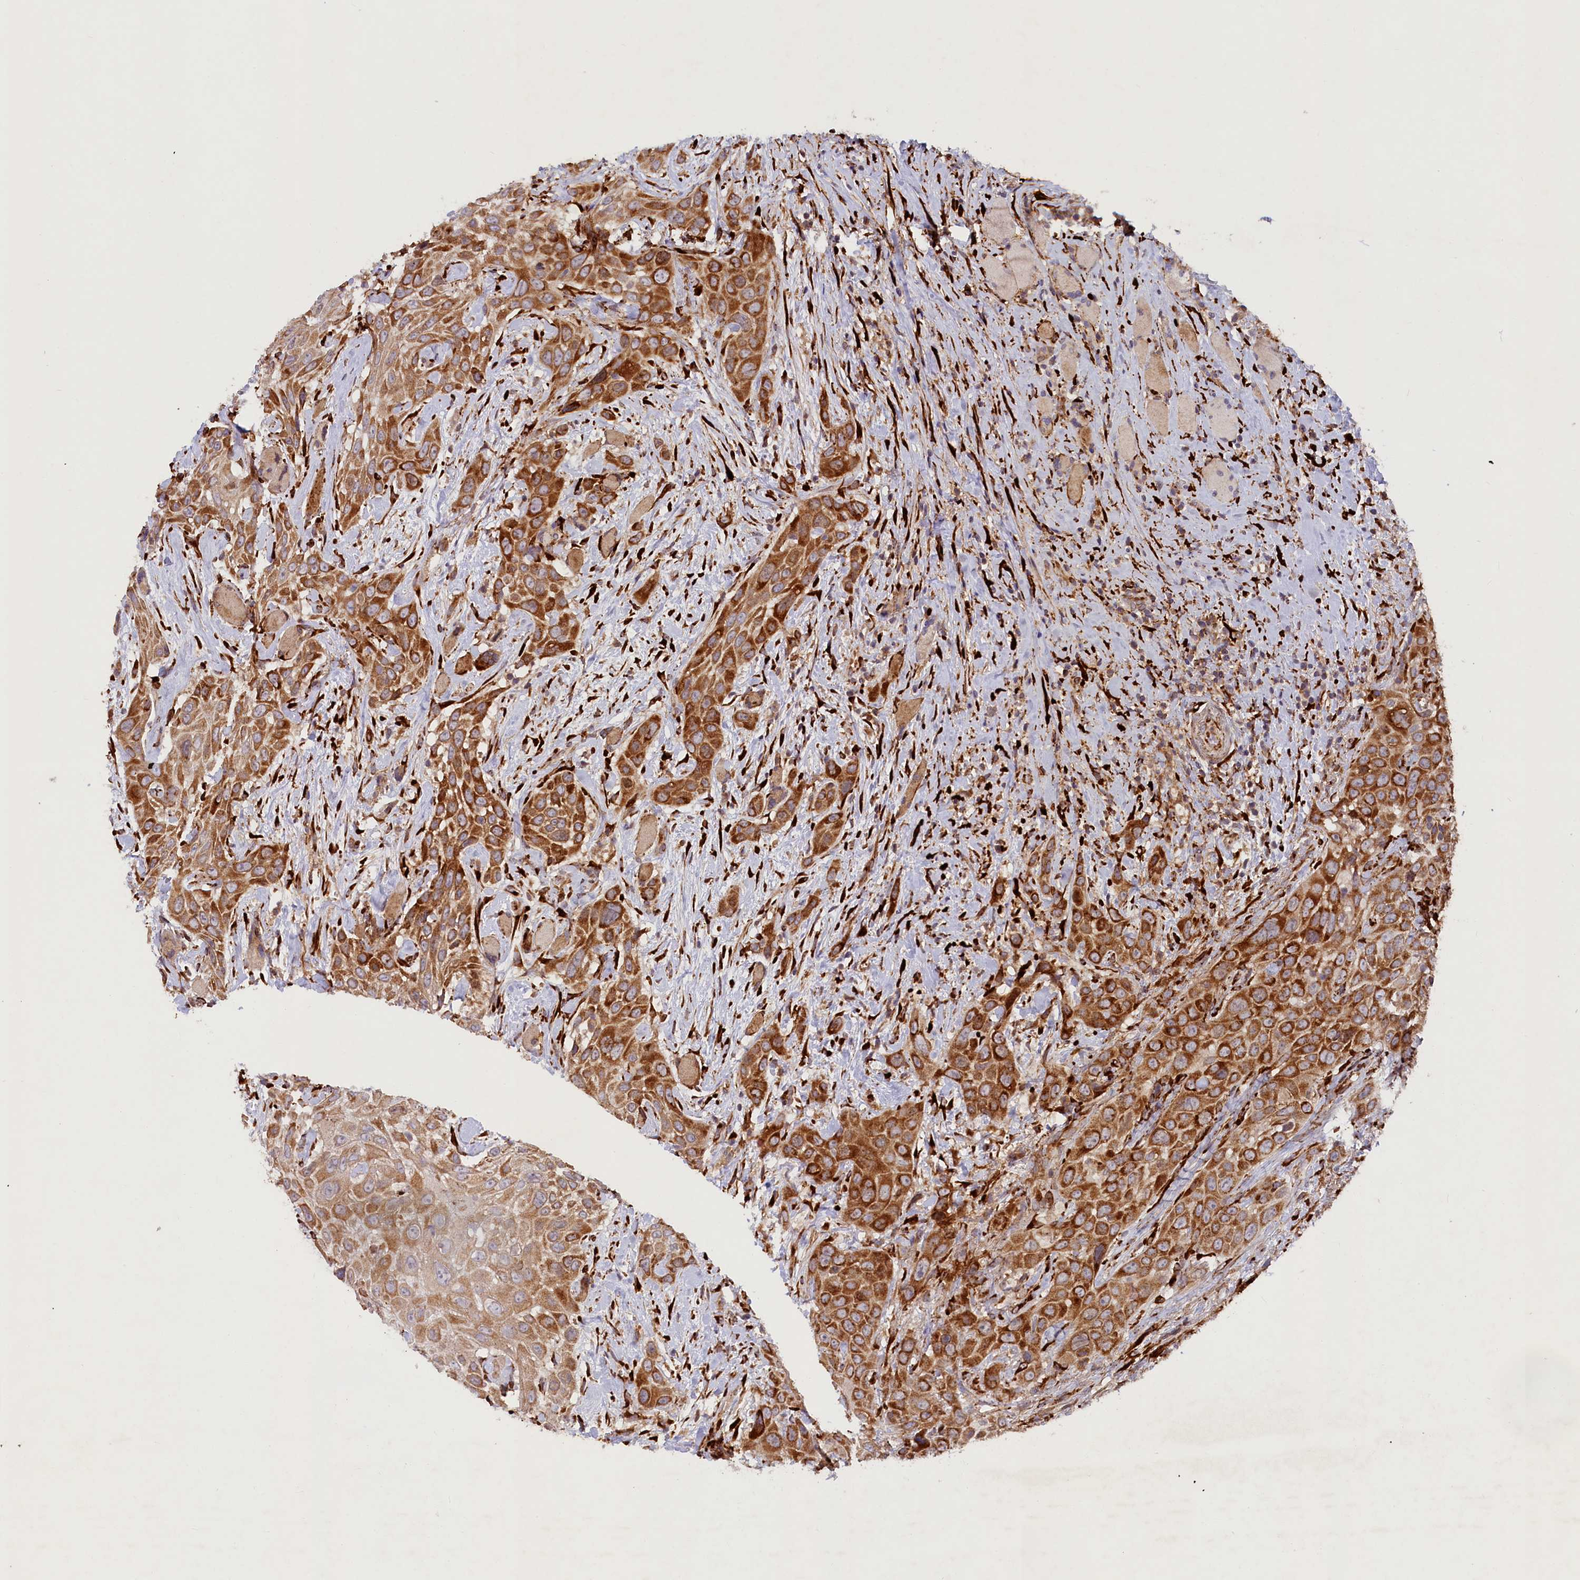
{"staining": {"intensity": "strong", "quantity": ">75%", "location": "cytoplasmic/membranous"}, "tissue": "head and neck cancer", "cell_type": "Tumor cells", "image_type": "cancer", "snomed": [{"axis": "morphology", "description": "Squamous cell carcinoma, NOS"}, {"axis": "topography", "description": "Head-Neck"}], "caption": "A brown stain labels strong cytoplasmic/membranous positivity of a protein in head and neck cancer tumor cells. (brown staining indicates protein expression, while blue staining denotes nuclei).", "gene": "SSC5D", "patient": {"sex": "male", "age": 81}}